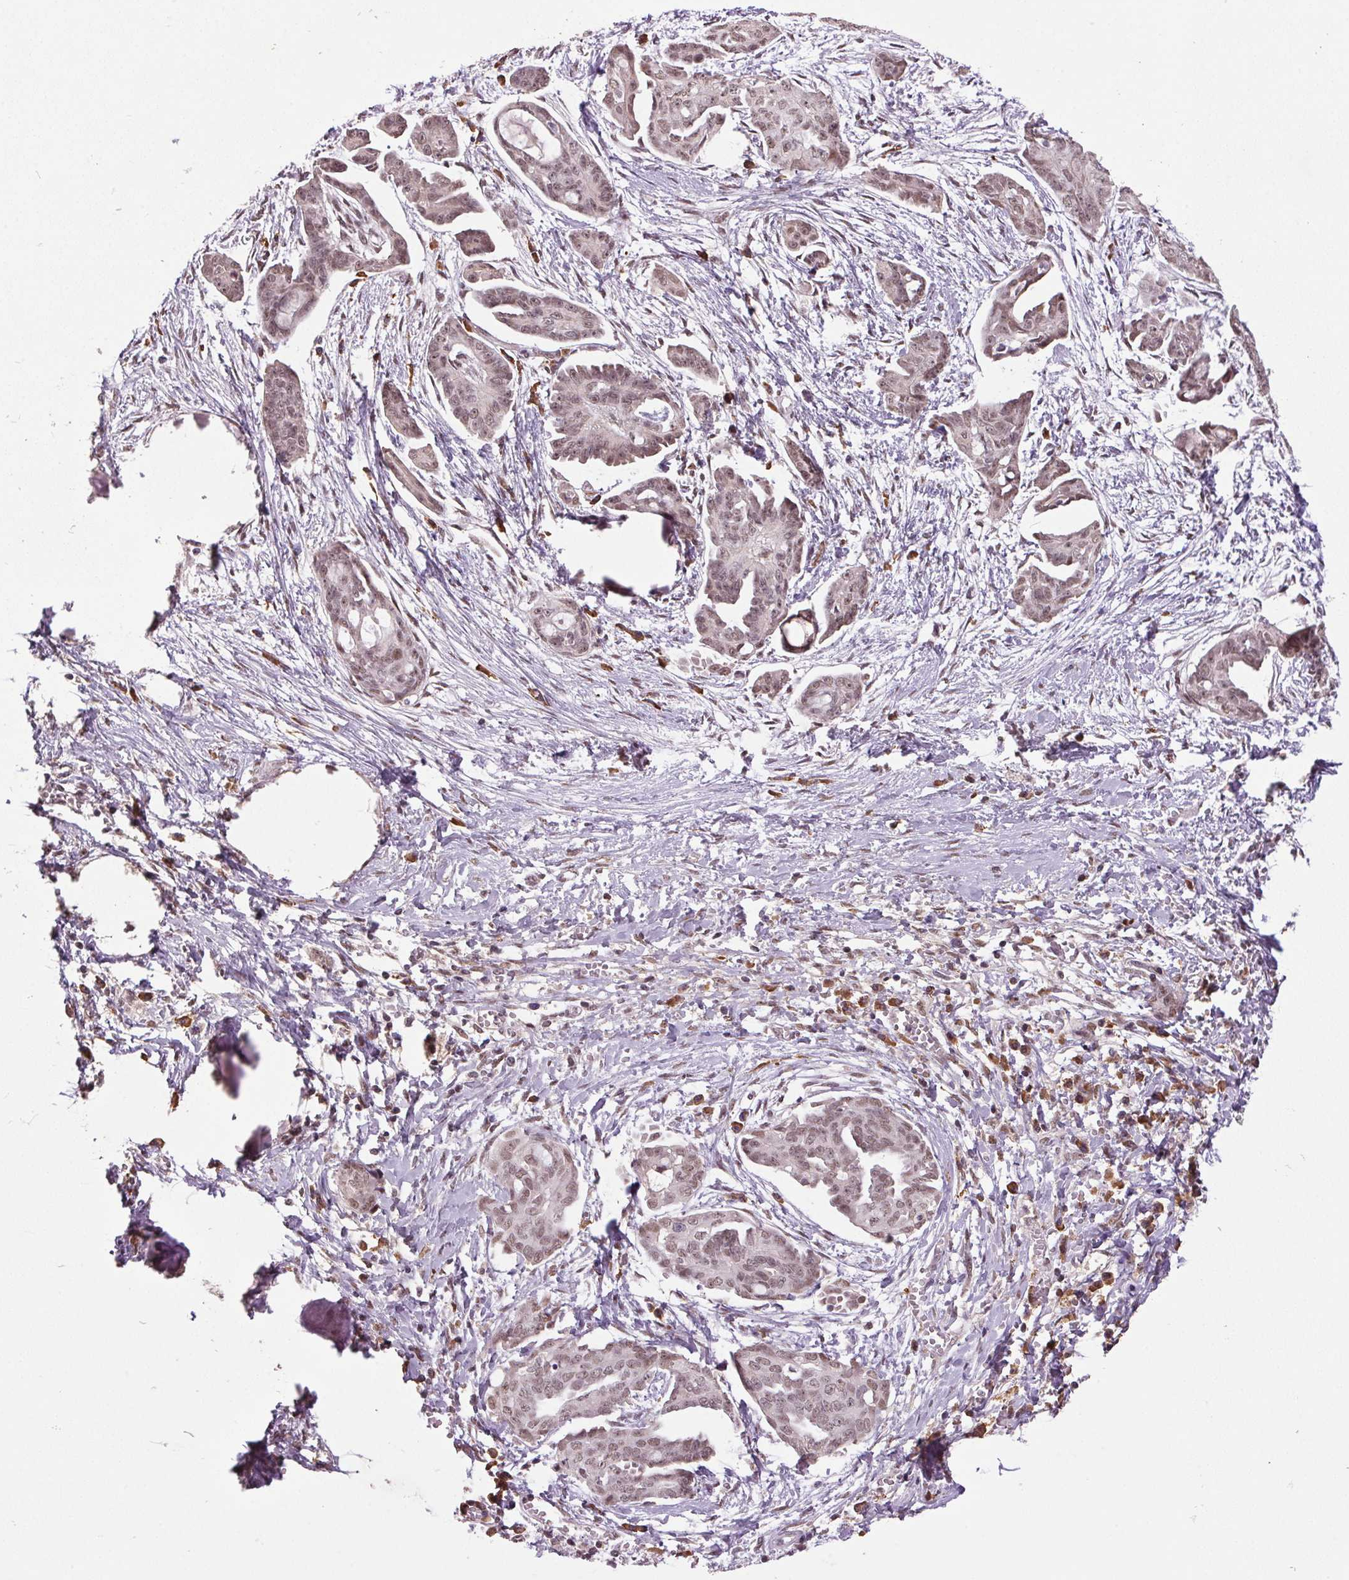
{"staining": {"intensity": "weak", "quantity": ">75%", "location": "nuclear"}, "tissue": "ovarian cancer", "cell_type": "Tumor cells", "image_type": "cancer", "snomed": [{"axis": "morphology", "description": "Cystadenocarcinoma, serous, NOS"}, {"axis": "topography", "description": "Ovary"}], "caption": "About >75% of tumor cells in human ovarian cancer exhibit weak nuclear protein staining as visualized by brown immunohistochemical staining.", "gene": "ZBTB4", "patient": {"sex": "female", "age": 71}}